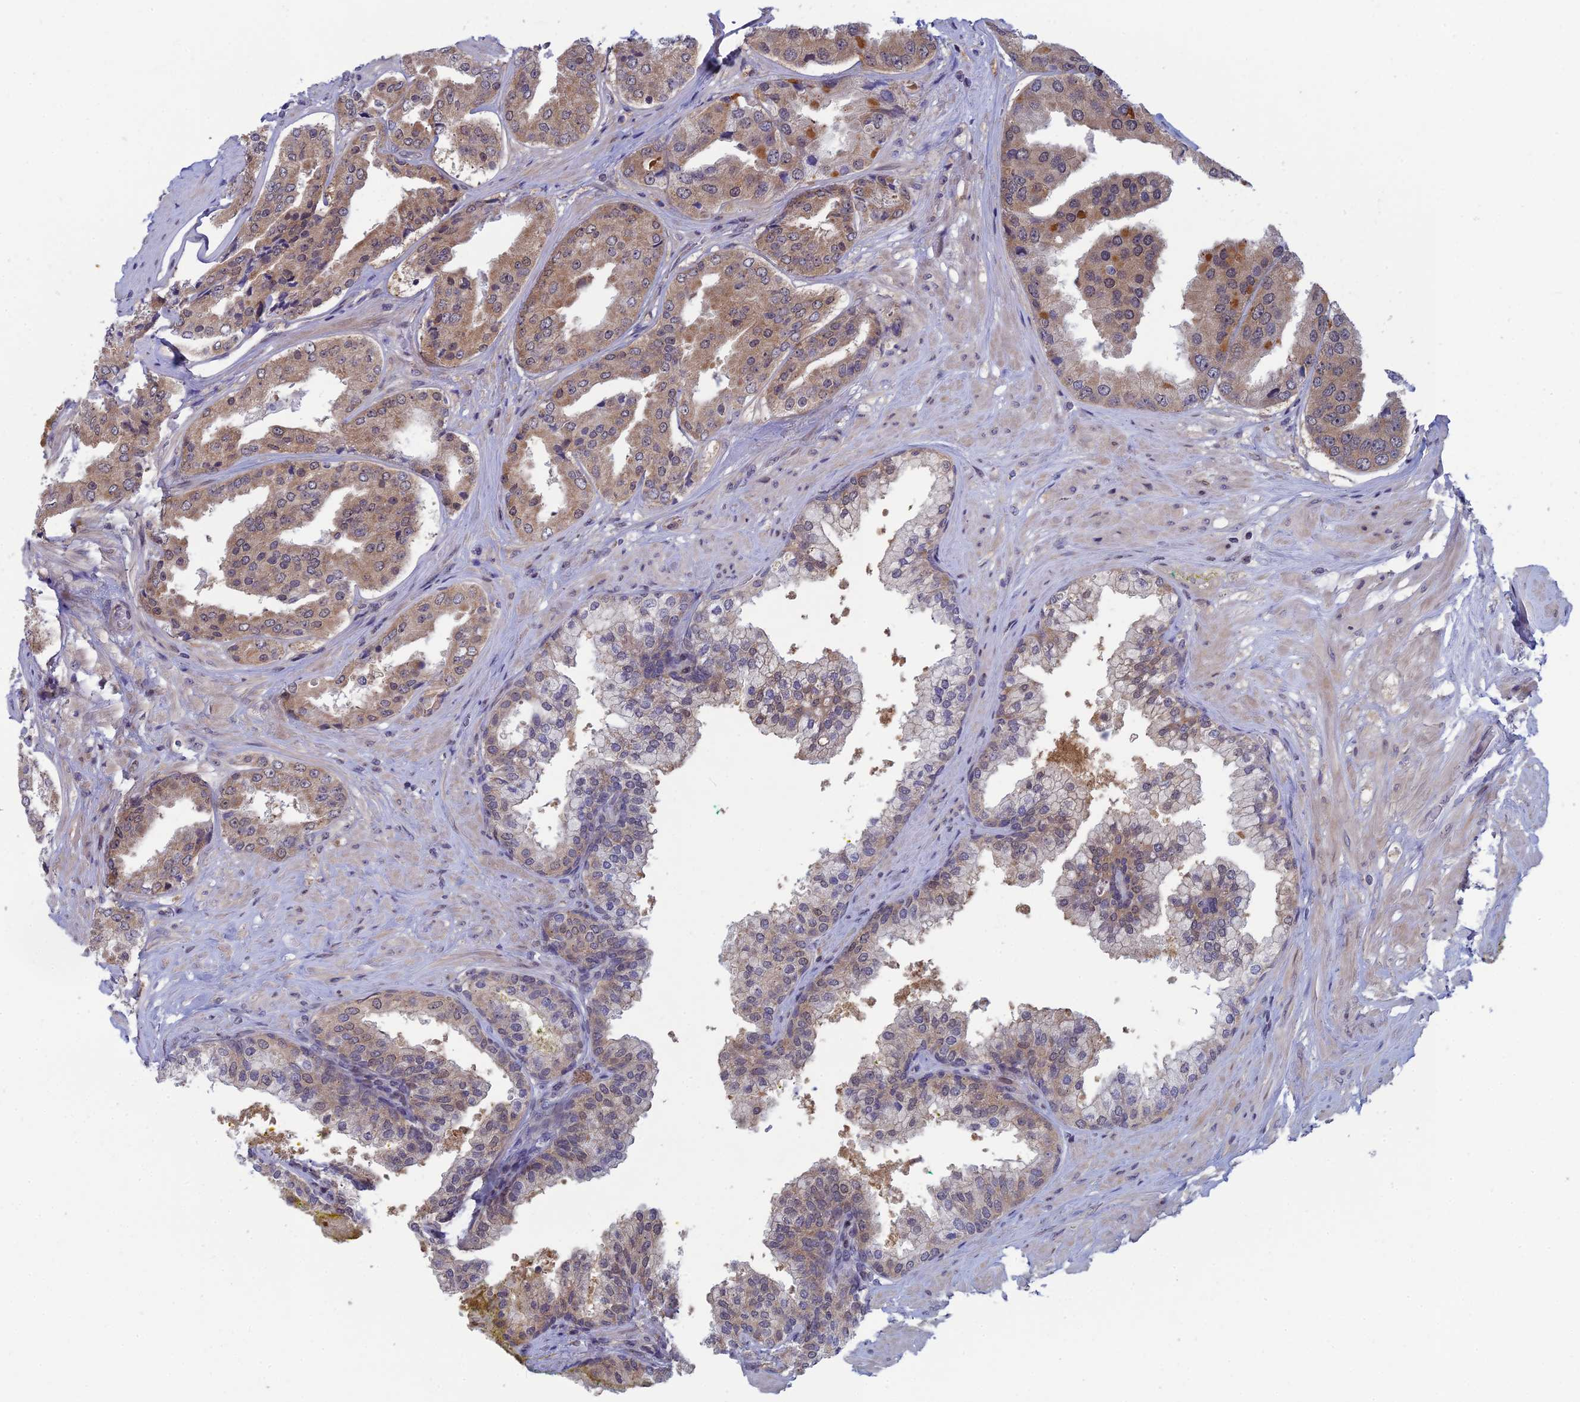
{"staining": {"intensity": "weak", "quantity": ">75%", "location": "cytoplasmic/membranous"}, "tissue": "prostate cancer", "cell_type": "Tumor cells", "image_type": "cancer", "snomed": [{"axis": "morphology", "description": "Adenocarcinoma, High grade"}, {"axis": "topography", "description": "Prostate"}], "caption": "Approximately >75% of tumor cells in human prostate cancer (high-grade adenocarcinoma) show weak cytoplasmic/membranous protein expression as visualized by brown immunohistochemical staining.", "gene": "SRA1", "patient": {"sex": "male", "age": 63}}